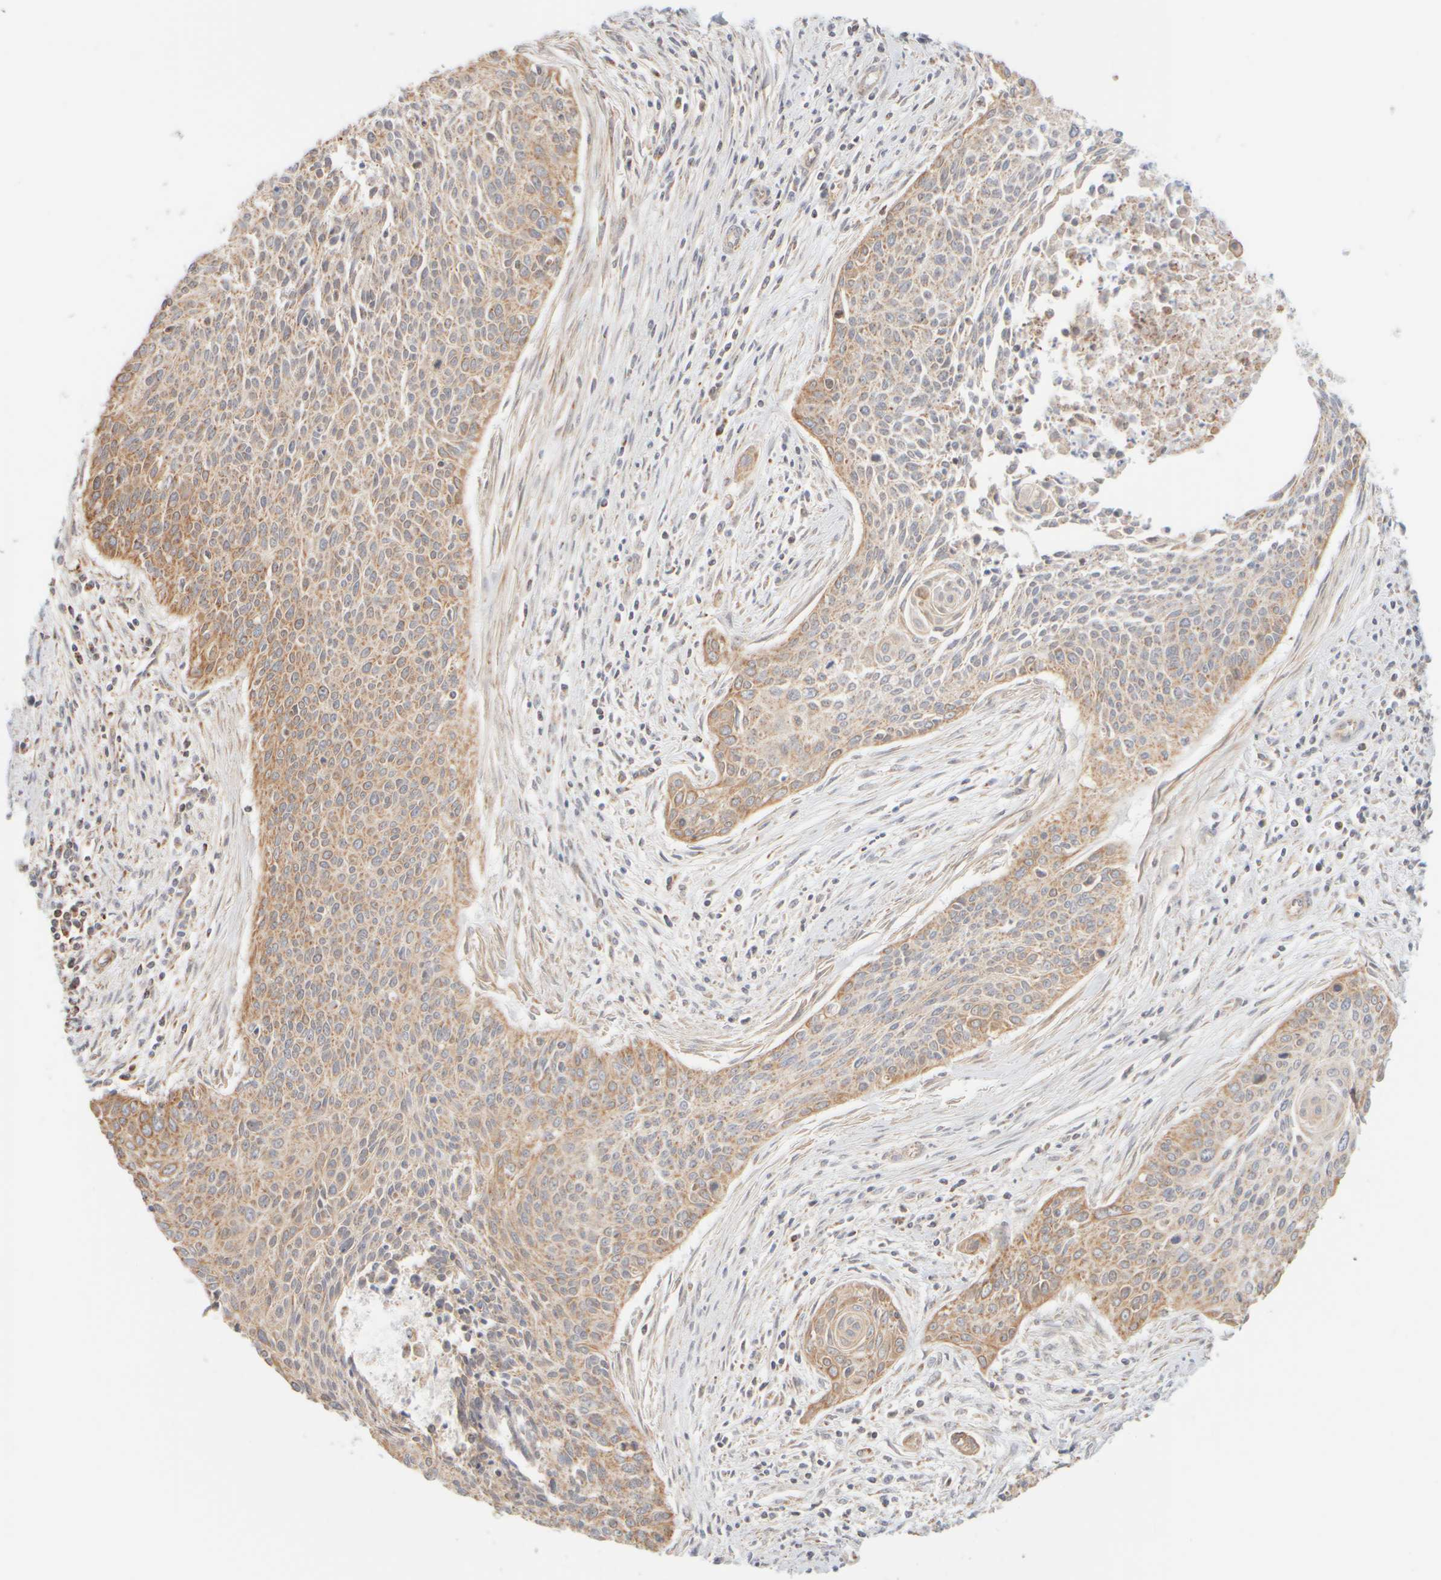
{"staining": {"intensity": "moderate", "quantity": ">75%", "location": "cytoplasmic/membranous"}, "tissue": "cervical cancer", "cell_type": "Tumor cells", "image_type": "cancer", "snomed": [{"axis": "morphology", "description": "Squamous cell carcinoma, NOS"}, {"axis": "topography", "description": "Cervix"}], "caption": "Immunohistochemistry micrograph of neoplastic tissue: cervical cancer (squamous cell carcinoma) stained using IHC demonstrates medium levels of moderate protein expression localized specifically in the cytoplasmic/membranous of tumor cells, appearing as a cytoplasmic/membranous brown color.", "gene": "APBB2", "patient": {"sex": "female", "age": 55}}